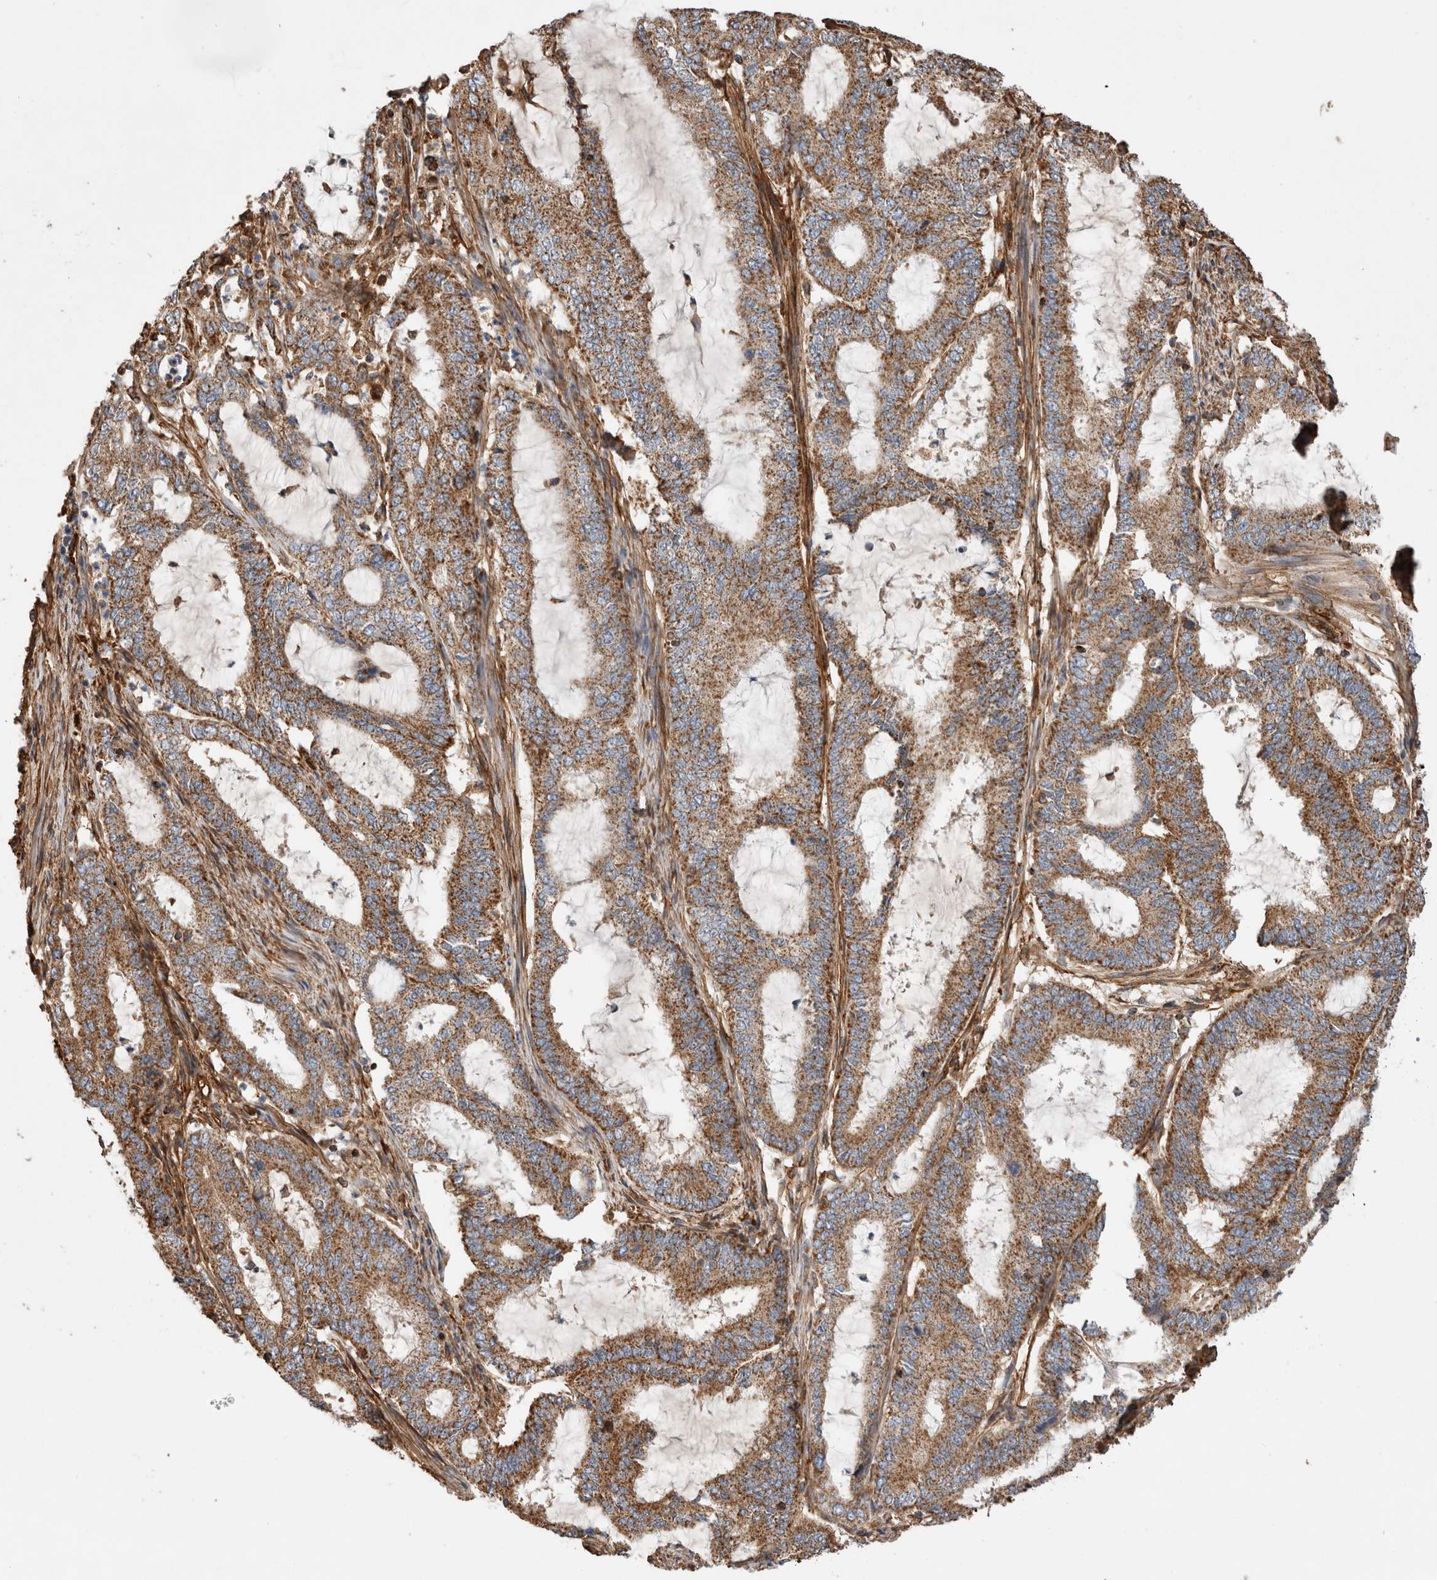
{"staining": {"intensity": "moderate", "quantity": ">75%", "location": "cytoplasmic/membranous"}, "tissue": "endometrial cancer", "cell_type": "Tumor cells", "image_type": "cancer", "snomed": [{"axis": "morphology", "description": "Adenocarcinoma, NOS"}, {"axis": "topography", "description": "Endometrium"}], "caption": "An image showing moderate cytoplasmic/membranous expression in about >75% of tumor cells in endometrial cancer, as visualized by brown immunohistochemical staining.", "gene": "ZNF397", "patient": {"sex": "female", "age": 51}}